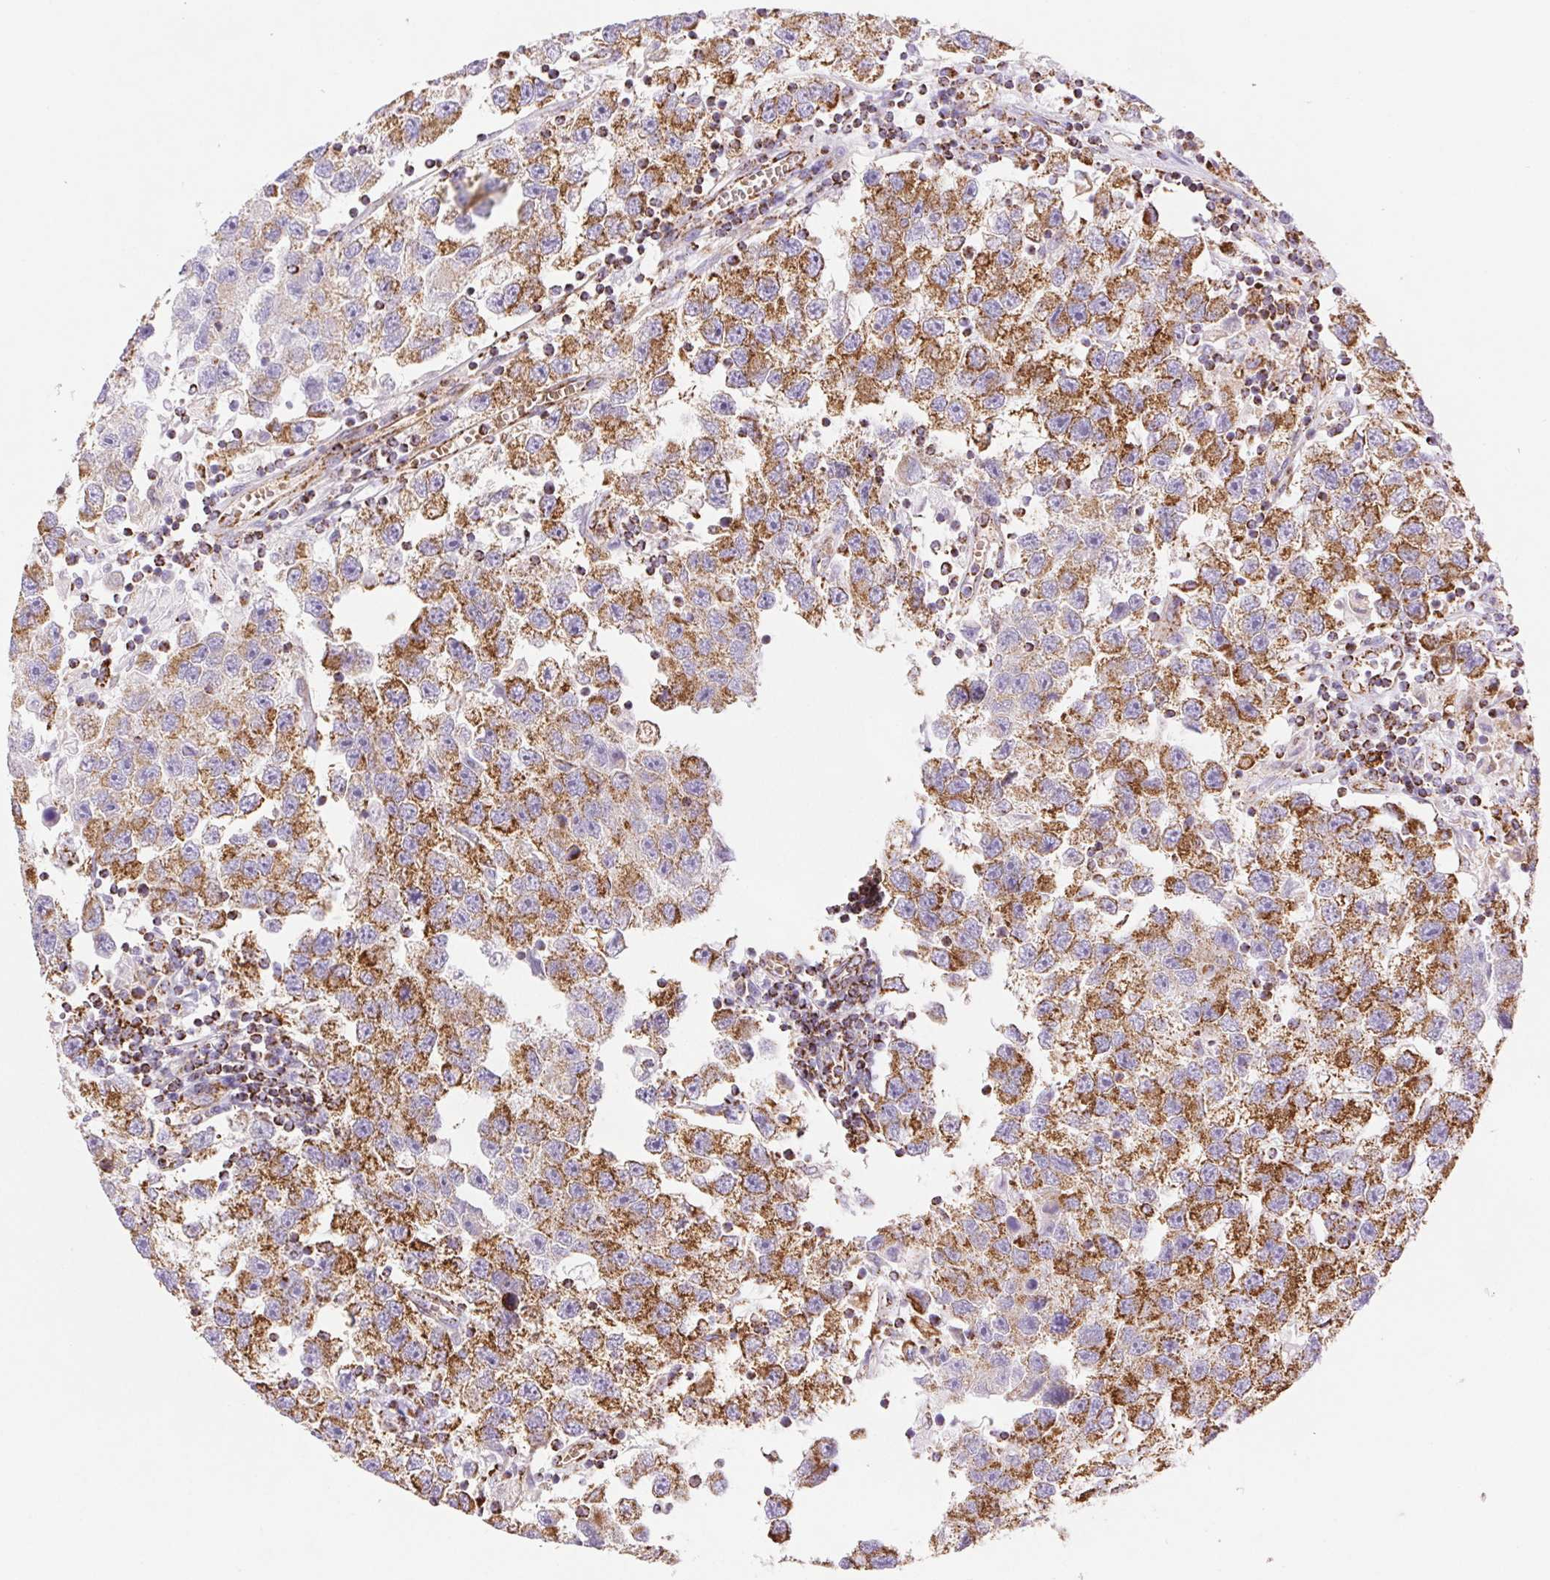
{"staining": {"intensity": "moderate", "quantity": ">75%", "location": "cytoplasmic/membranous"}, "tissue": "testis cancer", "cell_type": "Tumor cells", "image_type": "cancer", "snomed": [{"axis": "morphology", "description": "Seminoma, NOS"}, {"axis": "topography", "description": "Testis"}], "caption": "Immunohistochemical staining of human testis seminoma demonstrates medium levels of moderate cytoplasmic/membranous expression in approximately >75% of tumor cells.", "gene": "NIPSNAP2", "patient": {"sex": "male", "age": 26}}